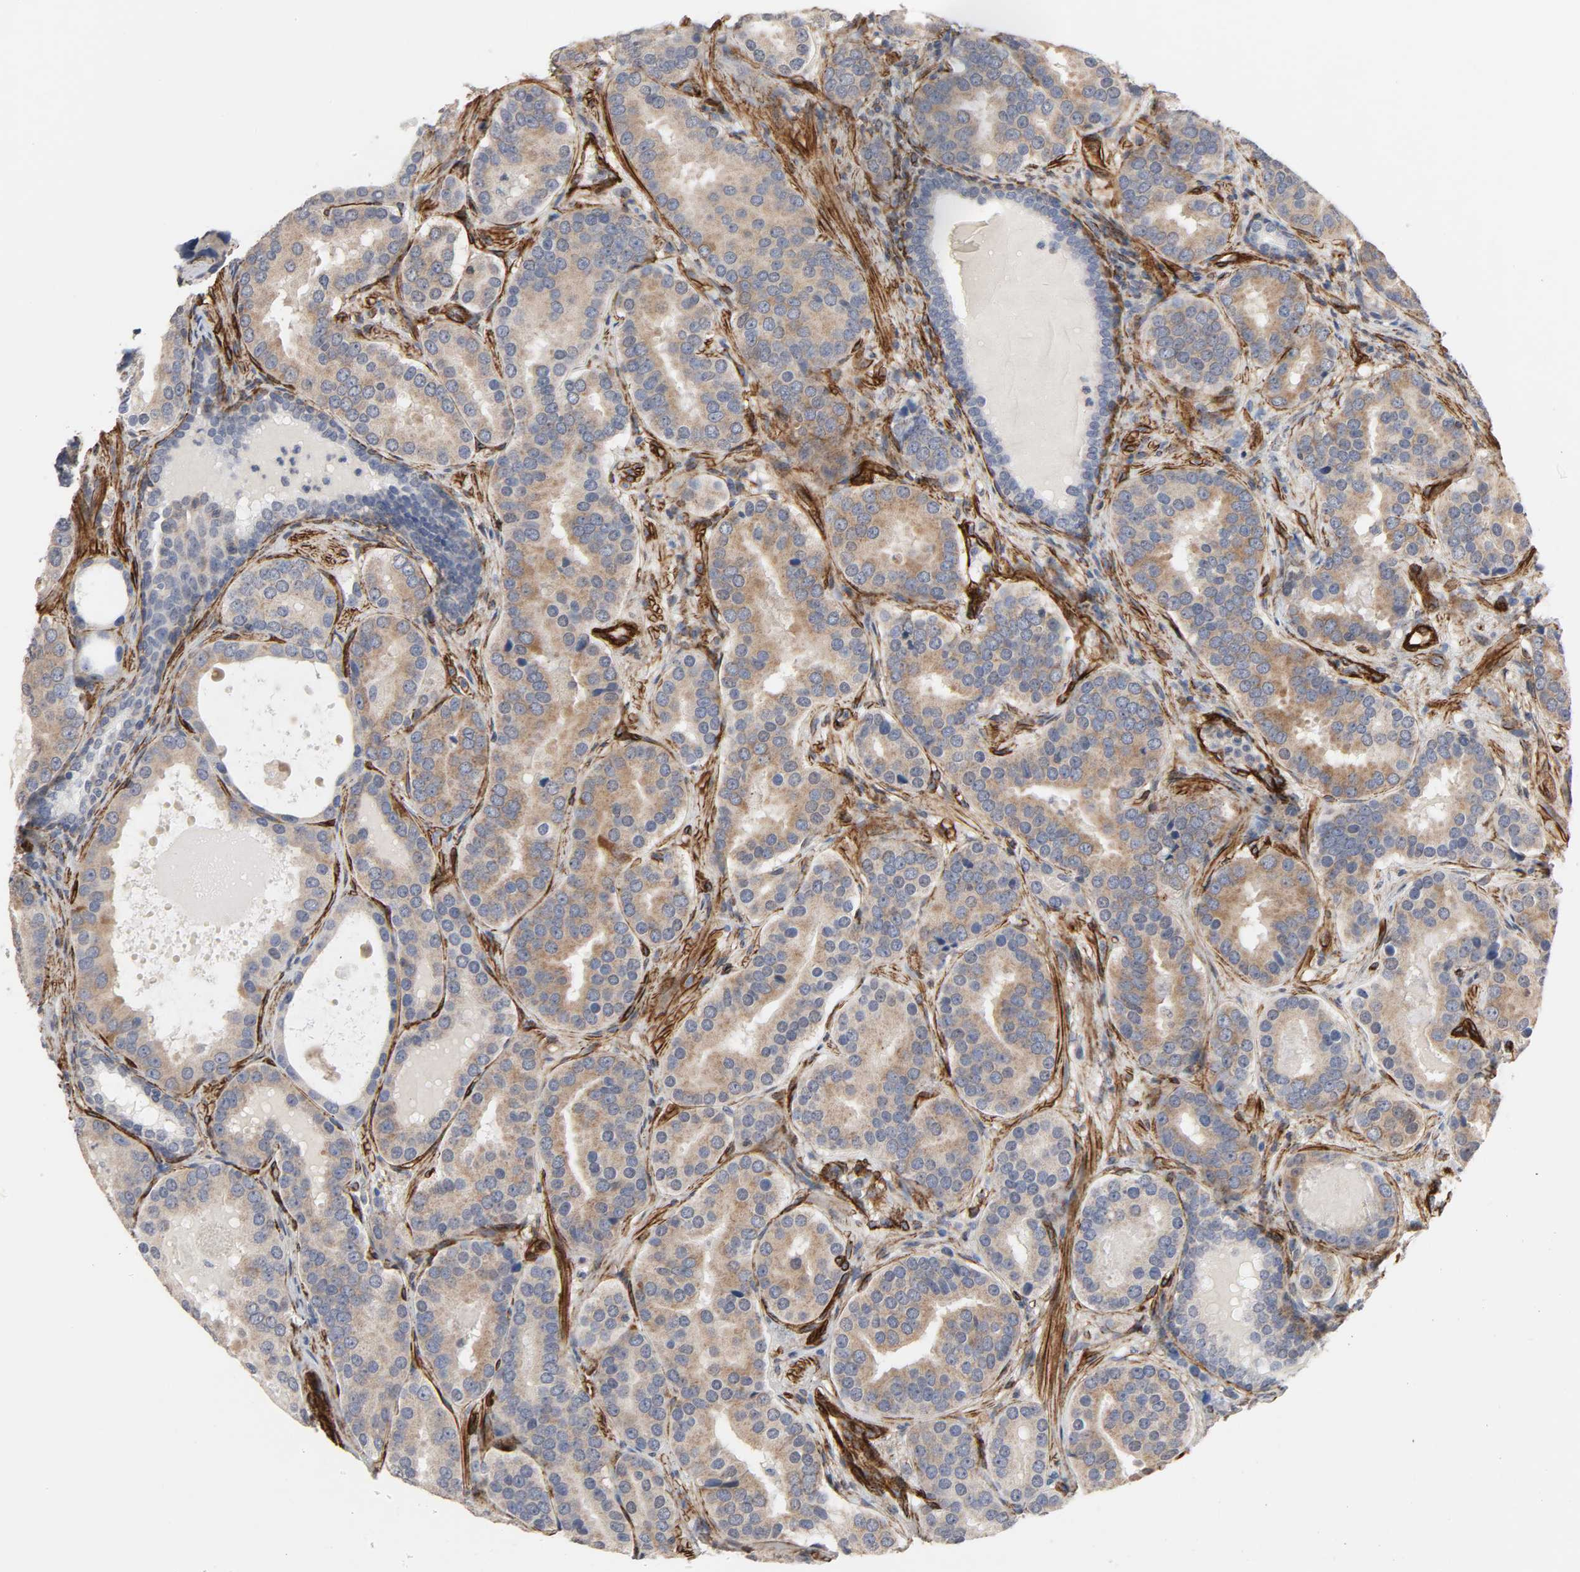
{"staining": {"intensity": "weak", "quantity": ">75%", "location": "cytoplasmic/membranous"}, "tissue": "prostate cancer", "cell_type": "Tumor cells", "image_type": "cancer", "snomed": [{"axis": "morphology", "description": "Adenocarcinoma, Low grade"}, {"axis": "topography", "description": "Prostate"}], "caption": "A high-resolution micrograph shows immunohistochemistry staining of prostate cancer, which shows weak cytoplasmic/membranous positivity in approximately >75% of tumor cells.", "gene": "GNG2", "patient": {"sex": "male", "age": 59}}